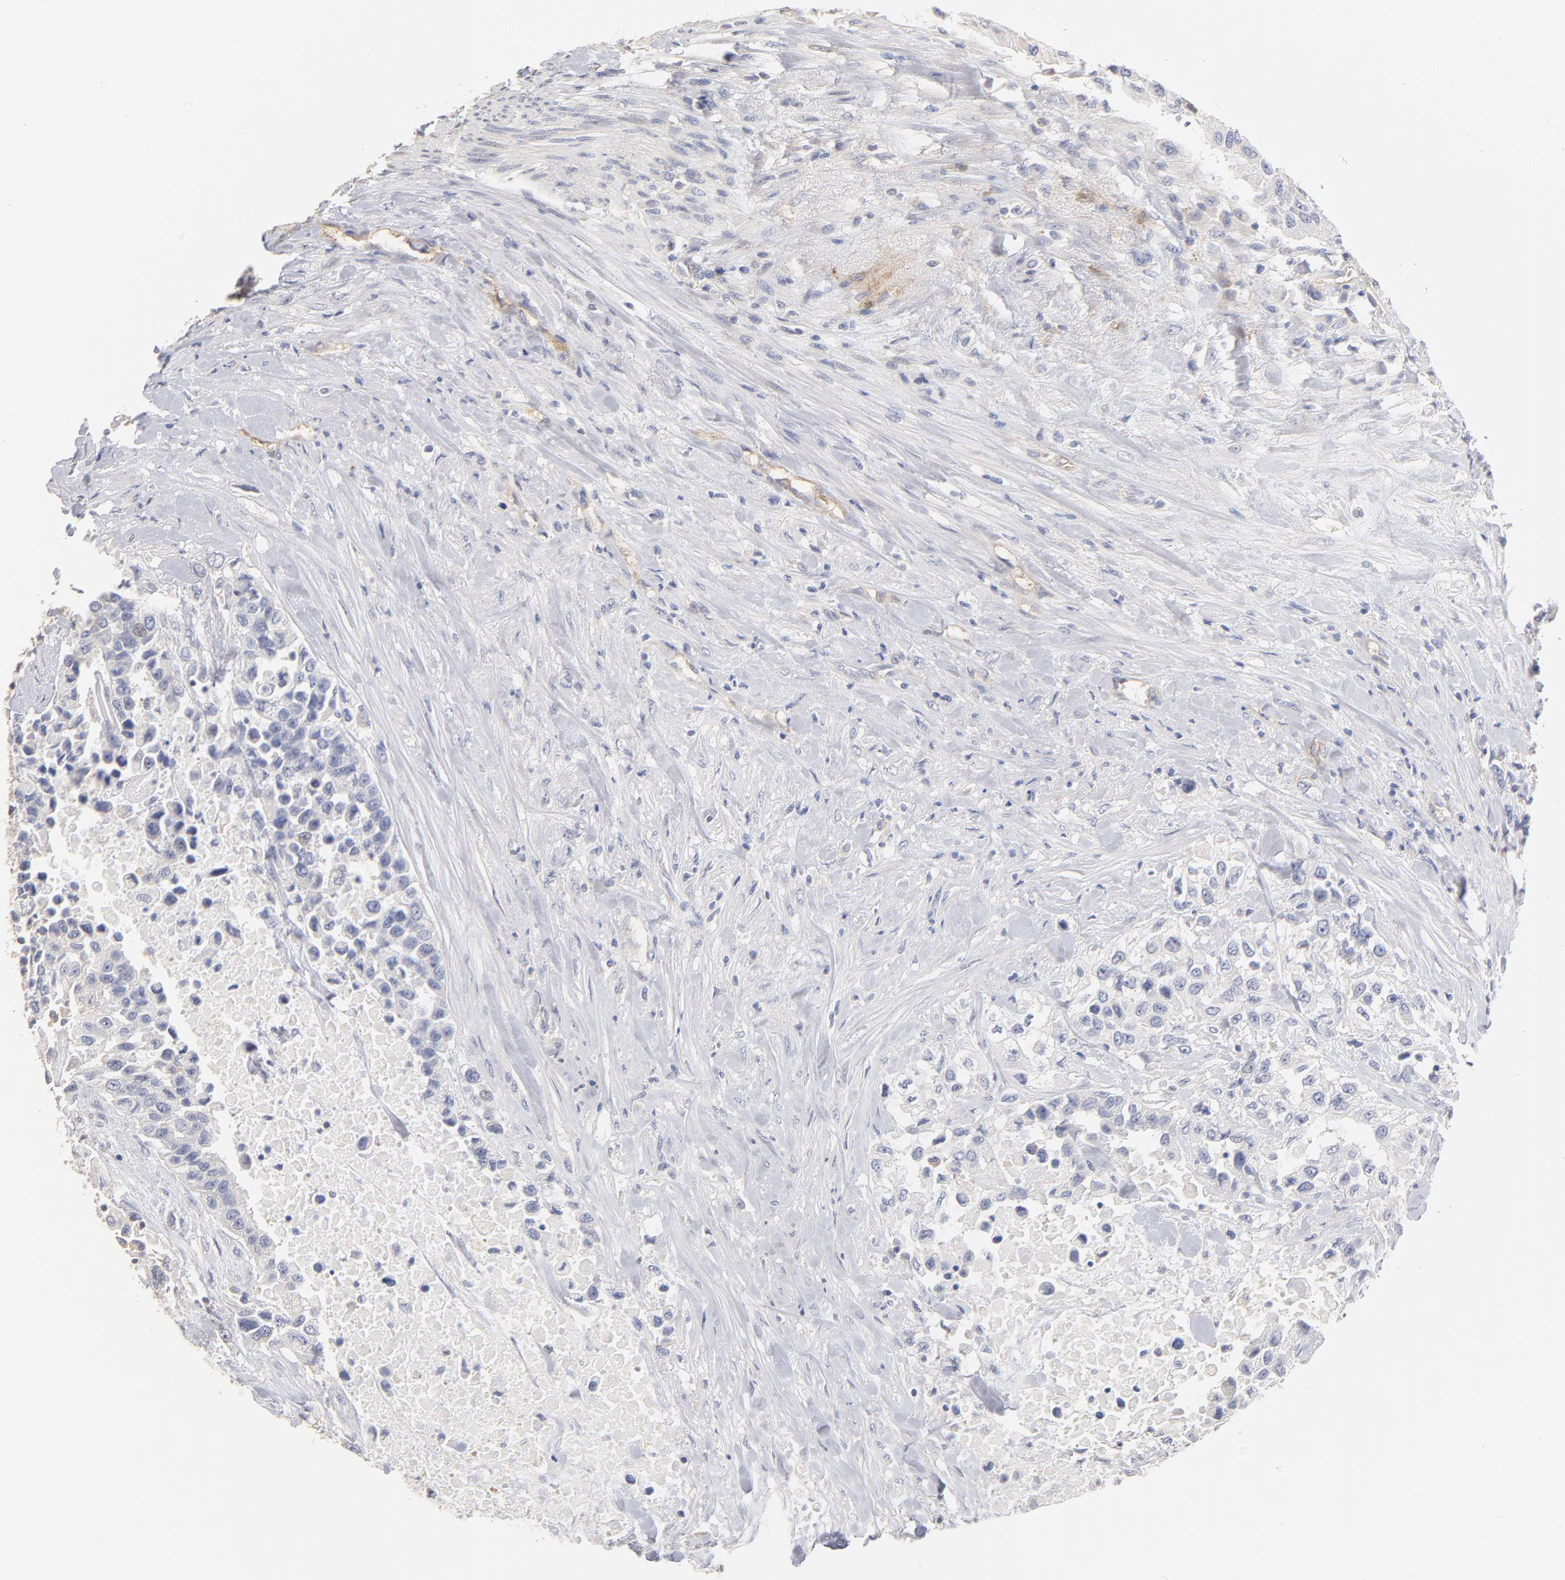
{"staining": {"intensity": "negative", "quantity": "none", "location": "none"}, "tissue": "urothelial cancer", "cell_type": "Tumor cells", "image_type": "cancer", "snomed": [{"axis": "morphology", "description": "Urothelial carcinoma, High grade"}, {"axis": "topography", "description": "Urinary bladder"}], "caption": "High power microscopy micrograph of an IHC micrograph of high-grade urothelial carcinoma, revealing no significant staining in tumor cells.", "gene": "ITGA8", "patient": {"sex": "female", "age": 80}}